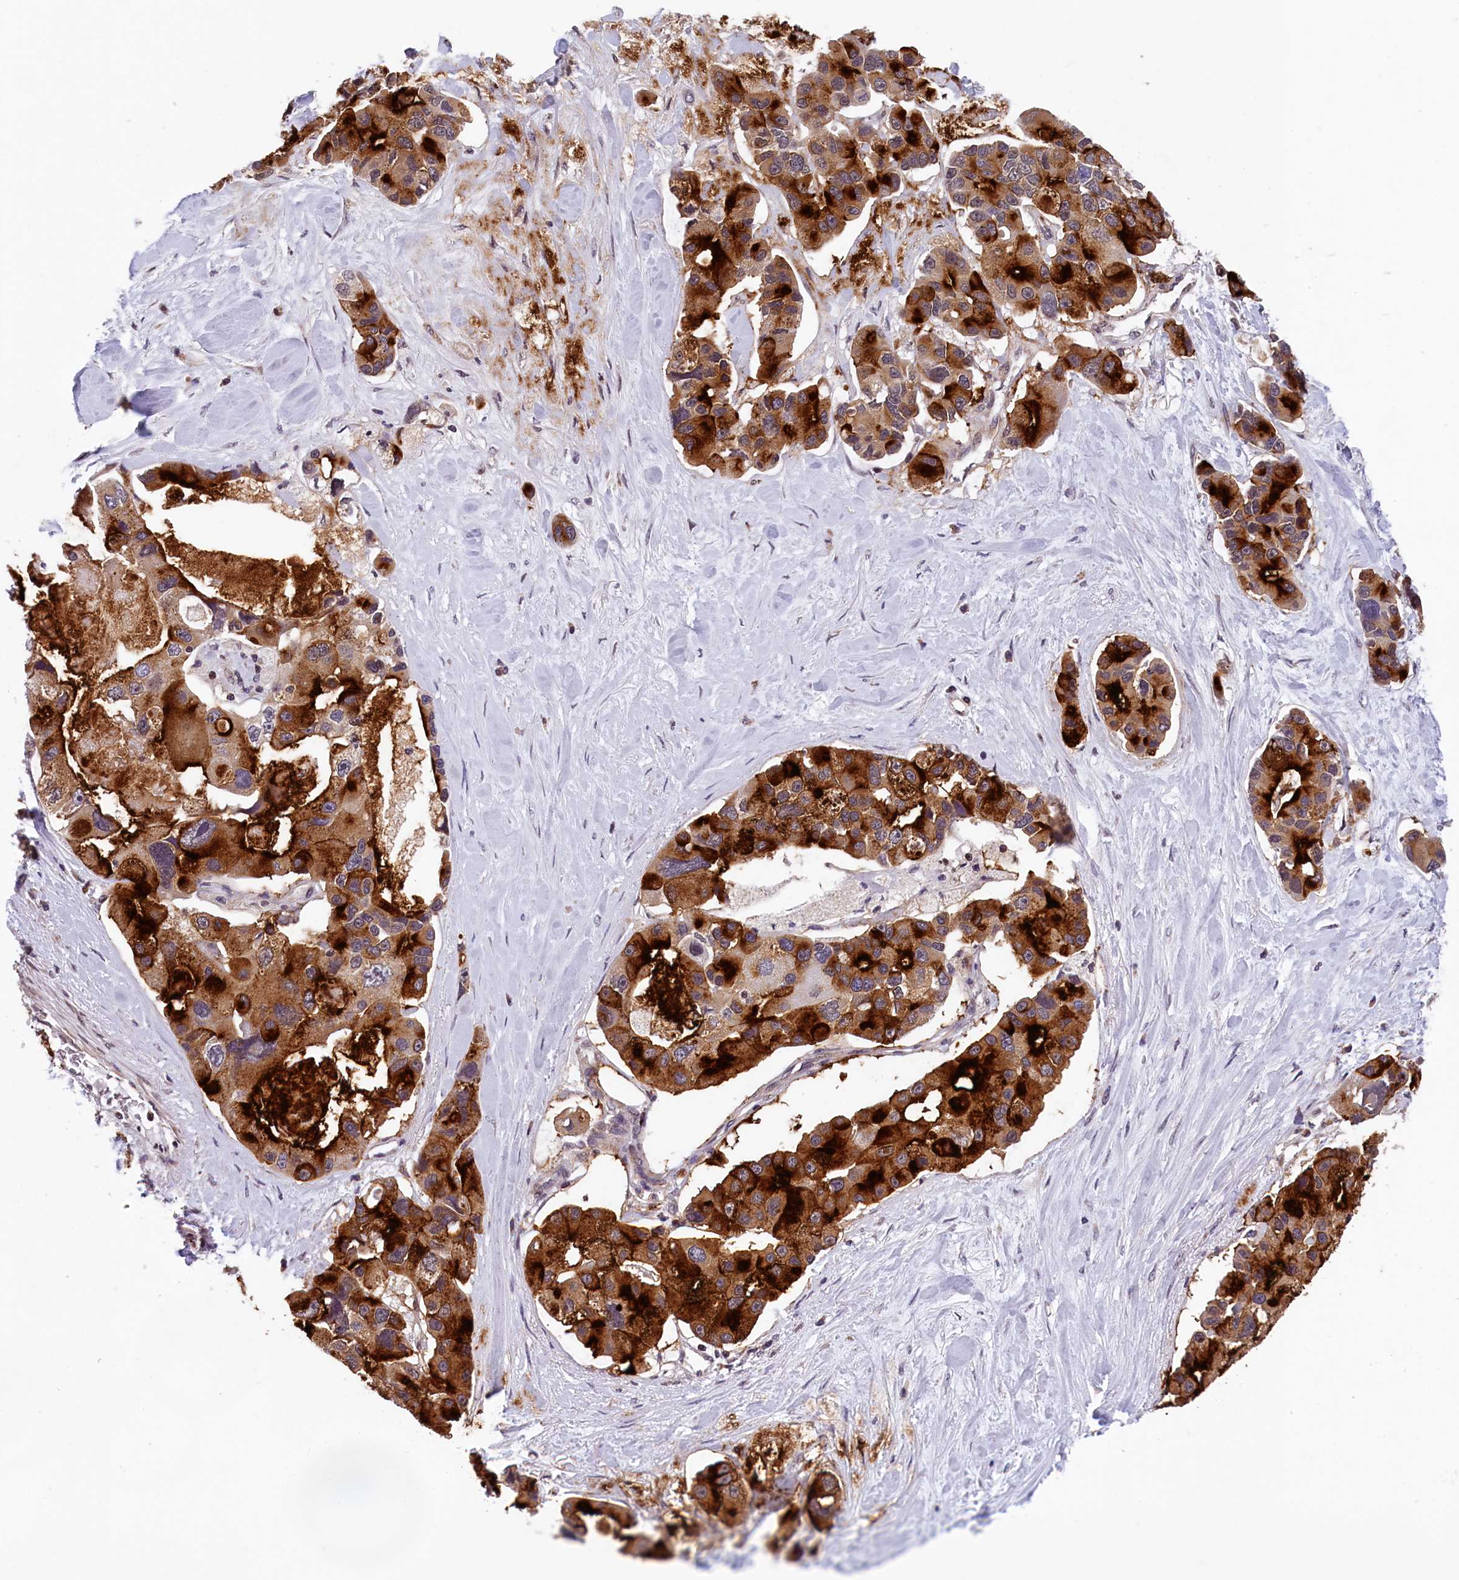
{"staining": {"intensity": "strong", "quantity": ">75%", "location": "cytoplasmic/membranous"}, "tissue": "lung cancer", "cell_type": "Tumor cells", "image_type": "cancer", "snomed": [{"axis": "morphology", "description": "Adenocarcinoma, NOS"}, {"axis": "topography", "description": "Lung"}], "caption": "Immunohistochemistry staining of lung cancer (adenocarcinoma), which reveals high levels of strong cytoplasmic/membranous positivity in about >75% of tumor cells indicating strong cytoplasmic/membranous protein expression. The staining was performed using DAB (3,3'-diaminobenzidine) (brown) for protein detection and nuclei were counterstained in hematoxylin (blue).", "gene": "KCNK6", "patient": {"sex": "female", "age": 54}}